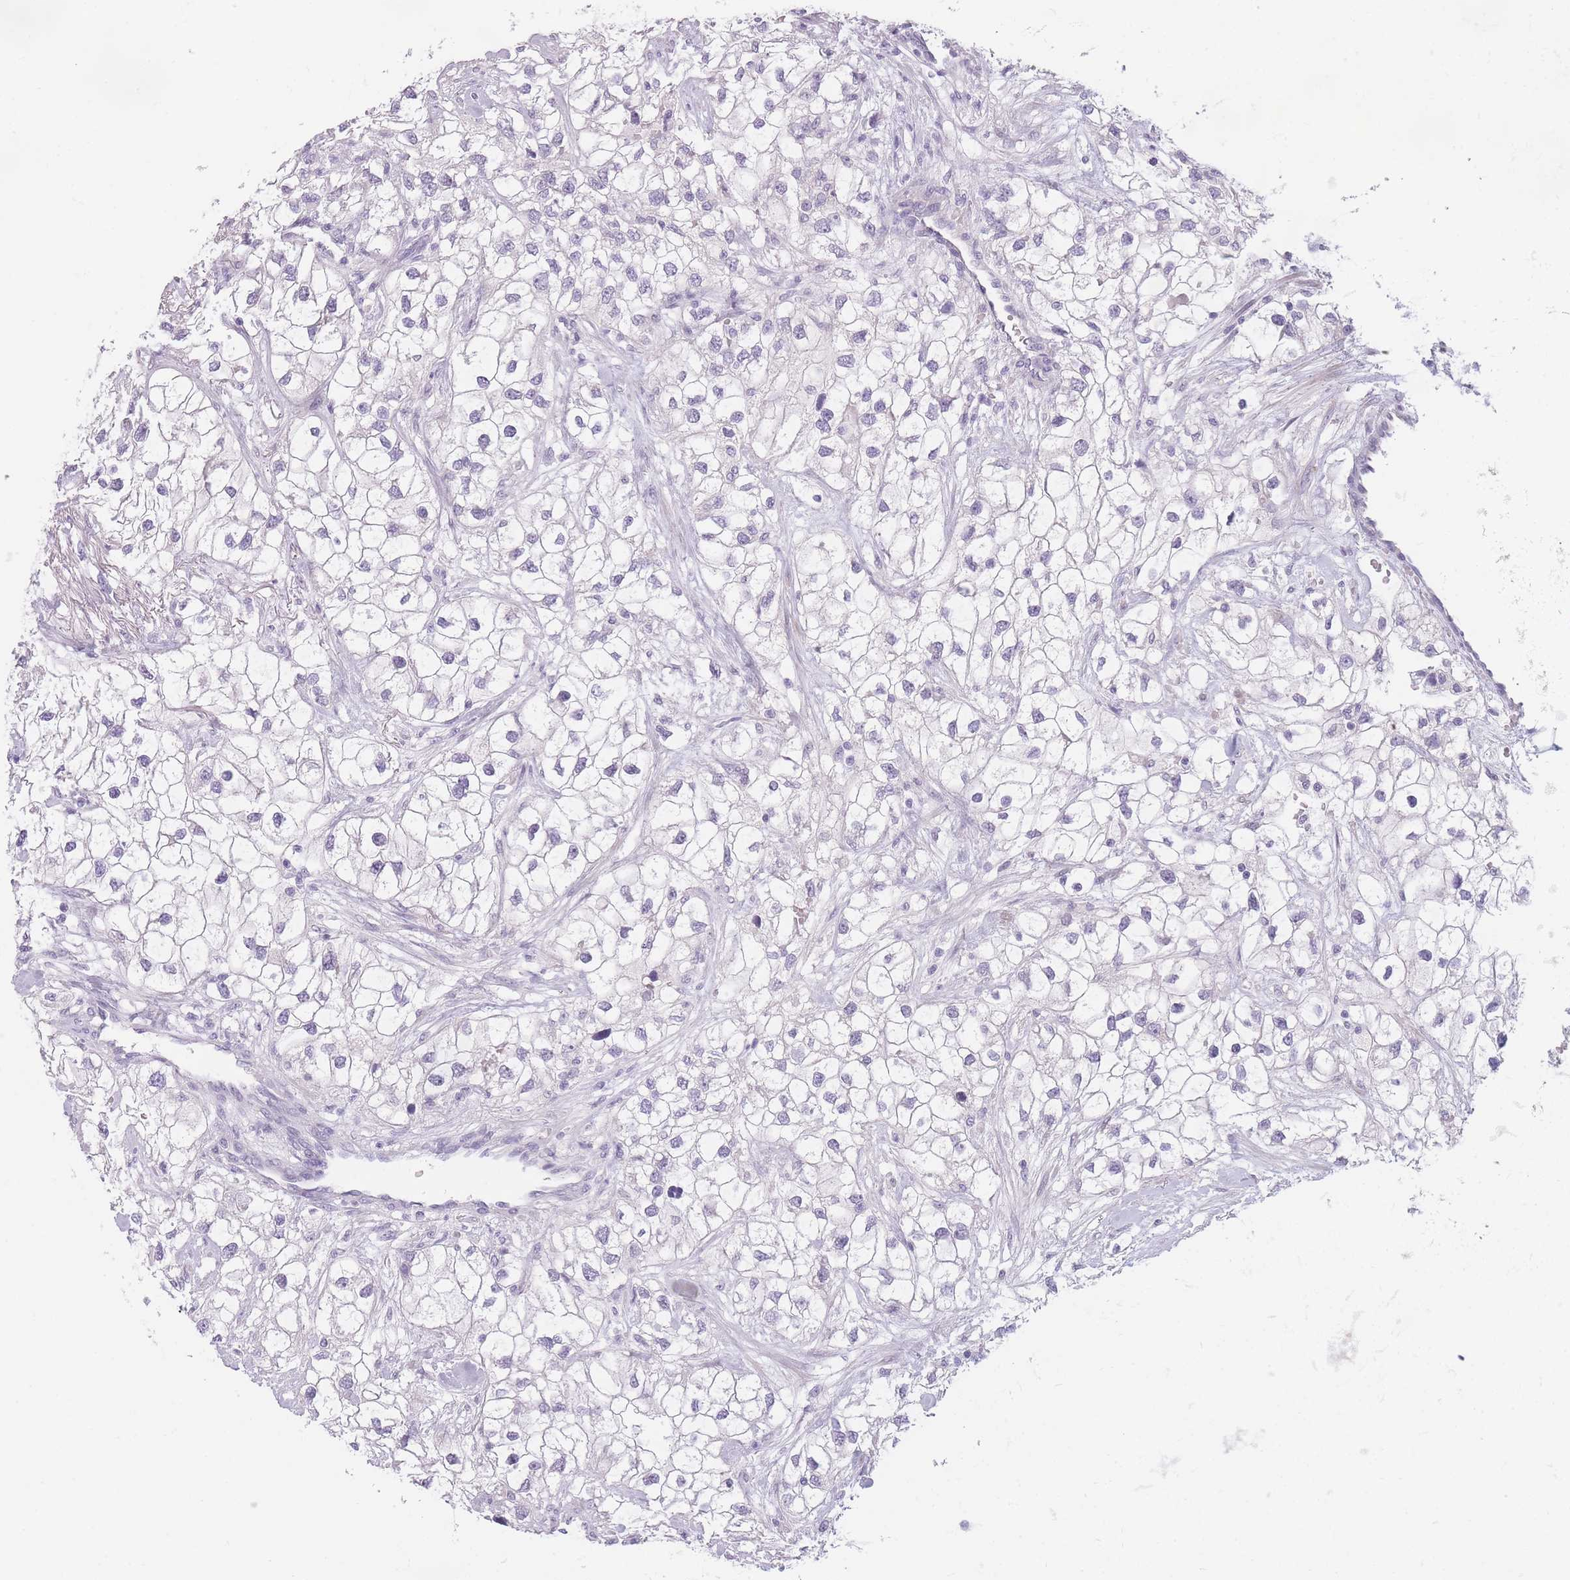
{"staining": {"intensity": "negative", "quantity": "none", "location": "none"}, "tissue": "renal cancer", "cell_type": "Tumor cells", "image_type": "cancer", "snomed": [{"axis": "morphology", "description": "Adenocarcinoma, NOS"}, {"axis": "topography", "description": "Kidney"}], "caption": "Renal cancer (adenocarcinoma) was stained to show a protein in brown. There is no significant staining in tumor cells.", "gene": "TMEM236", "patient": {"sex": "male", "age": 59}}